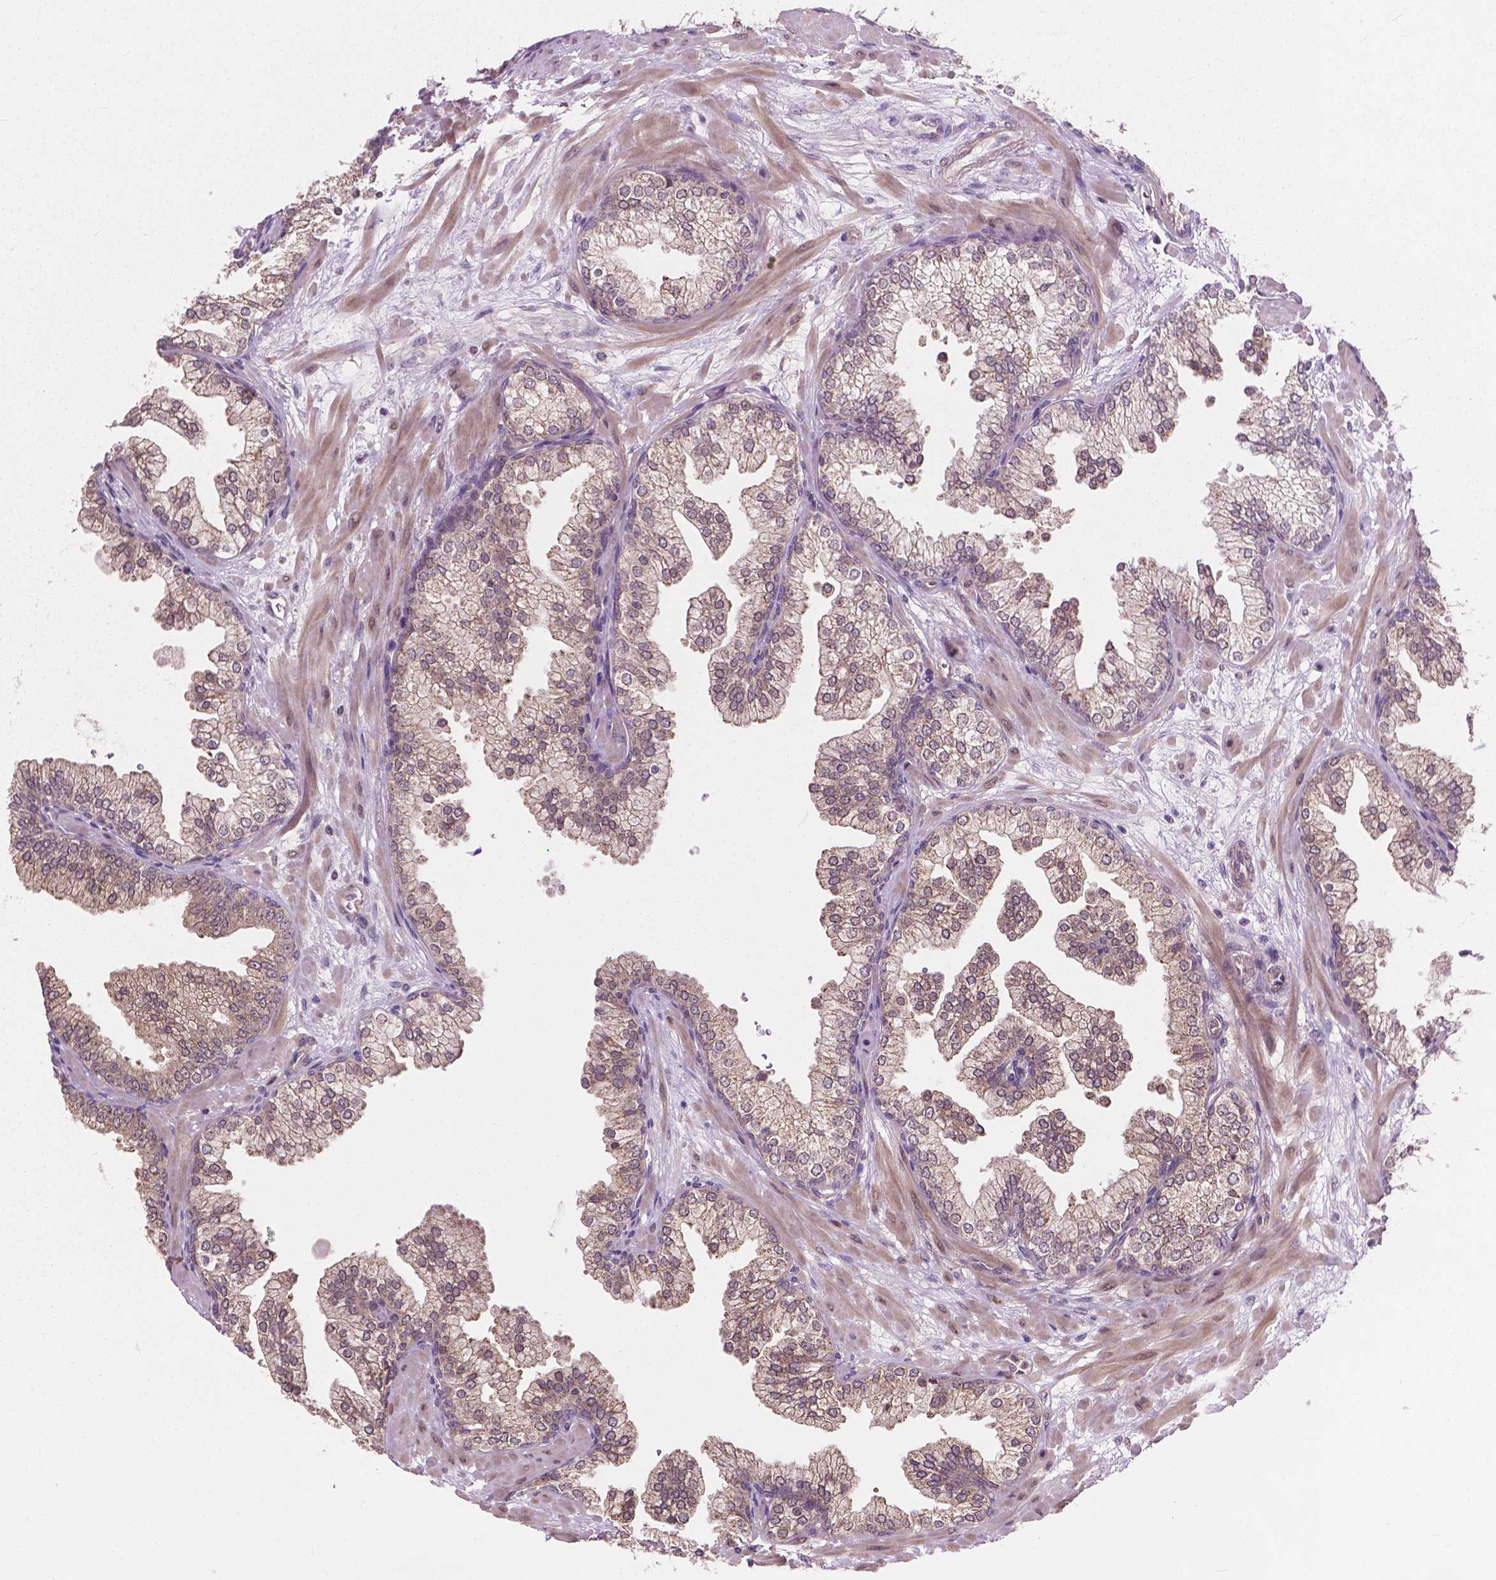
{"staining": {"intensity": "weak", "quantity": ">75%", "location": "cytoplasmic/membranous,nuclear"}, "tissue": "prostate", "cell_type": "Glandular cells", "image_type": "normal", "snomed": [{"axis": "morphology", "description": "Normal tissue, NOS"}, {"axis": "topography", "description": "Prostate"}, {"axis": "topography", "description": "Peripheral nerve tissue"}], "caption": "High-magnification brightfield microscopy of unremarkable prostate stained with DAB (brown) and counterstained with hematoxylin (blue). glandular cells exhibit weak cytoplasmic/membranous,nuclear positivity is appreciated in approximately>75% of cells. Immunohistochemistry stains the protein of interest in brown and the nuclei are stained blue.", "gene": "PPP1CB", "patient": {"sex": "male", "age": 61}}